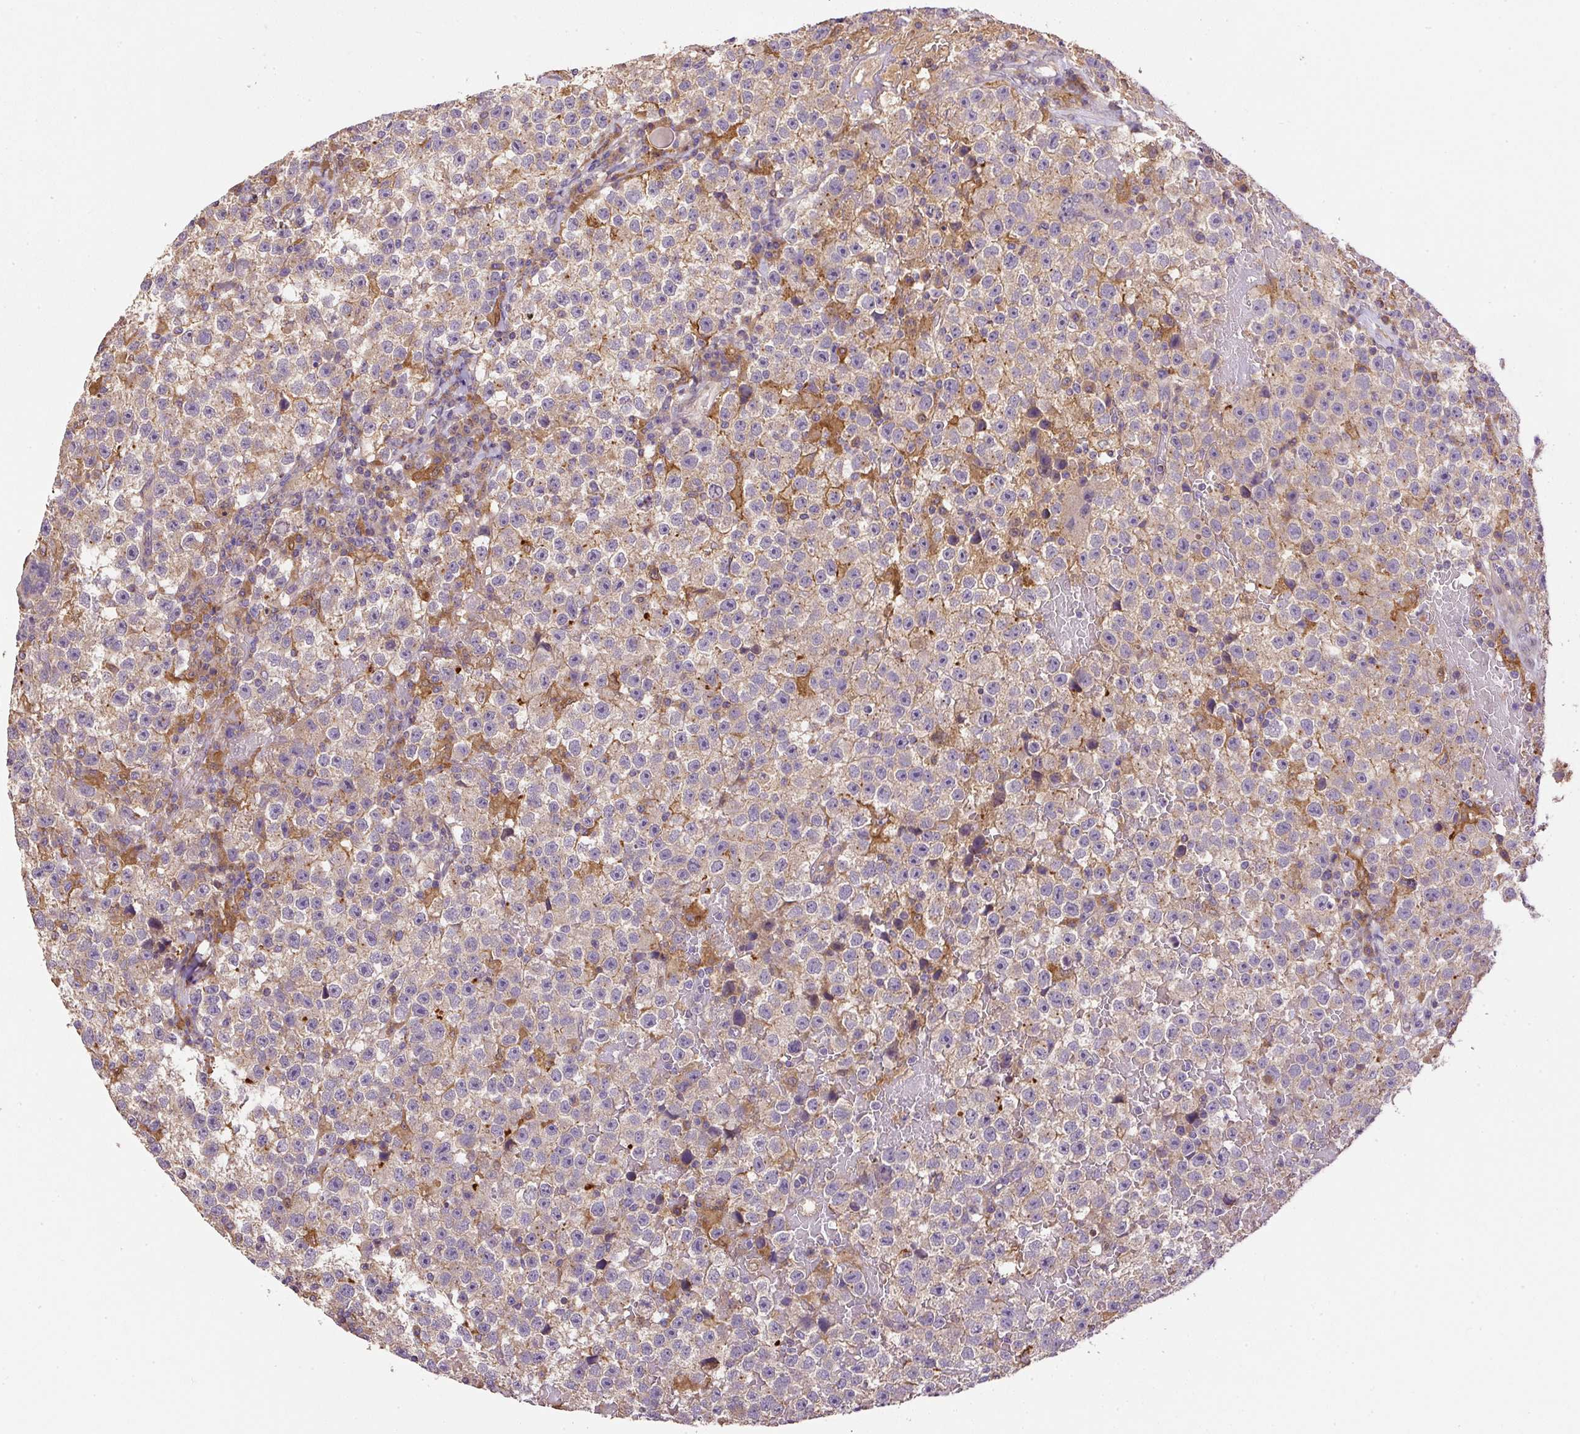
{"staining": {"intensity": "negative", "quantity": "none", "location": "none"}, "tissue": "testis cancer", "cell_type": "Tumor cells", "image_type": "cancer", "snomed": [{"axis": "morphology", "description": "Seminoma, NOS"}, {"axis": "topography", "description": "Testis"}], "caption": "This is an immunohistochemistry photomicrograph of human testis cancer. There is no staining in tumor cells.", "gene": "DAPK1", "patient": {"sex": "male", "age": 22}}